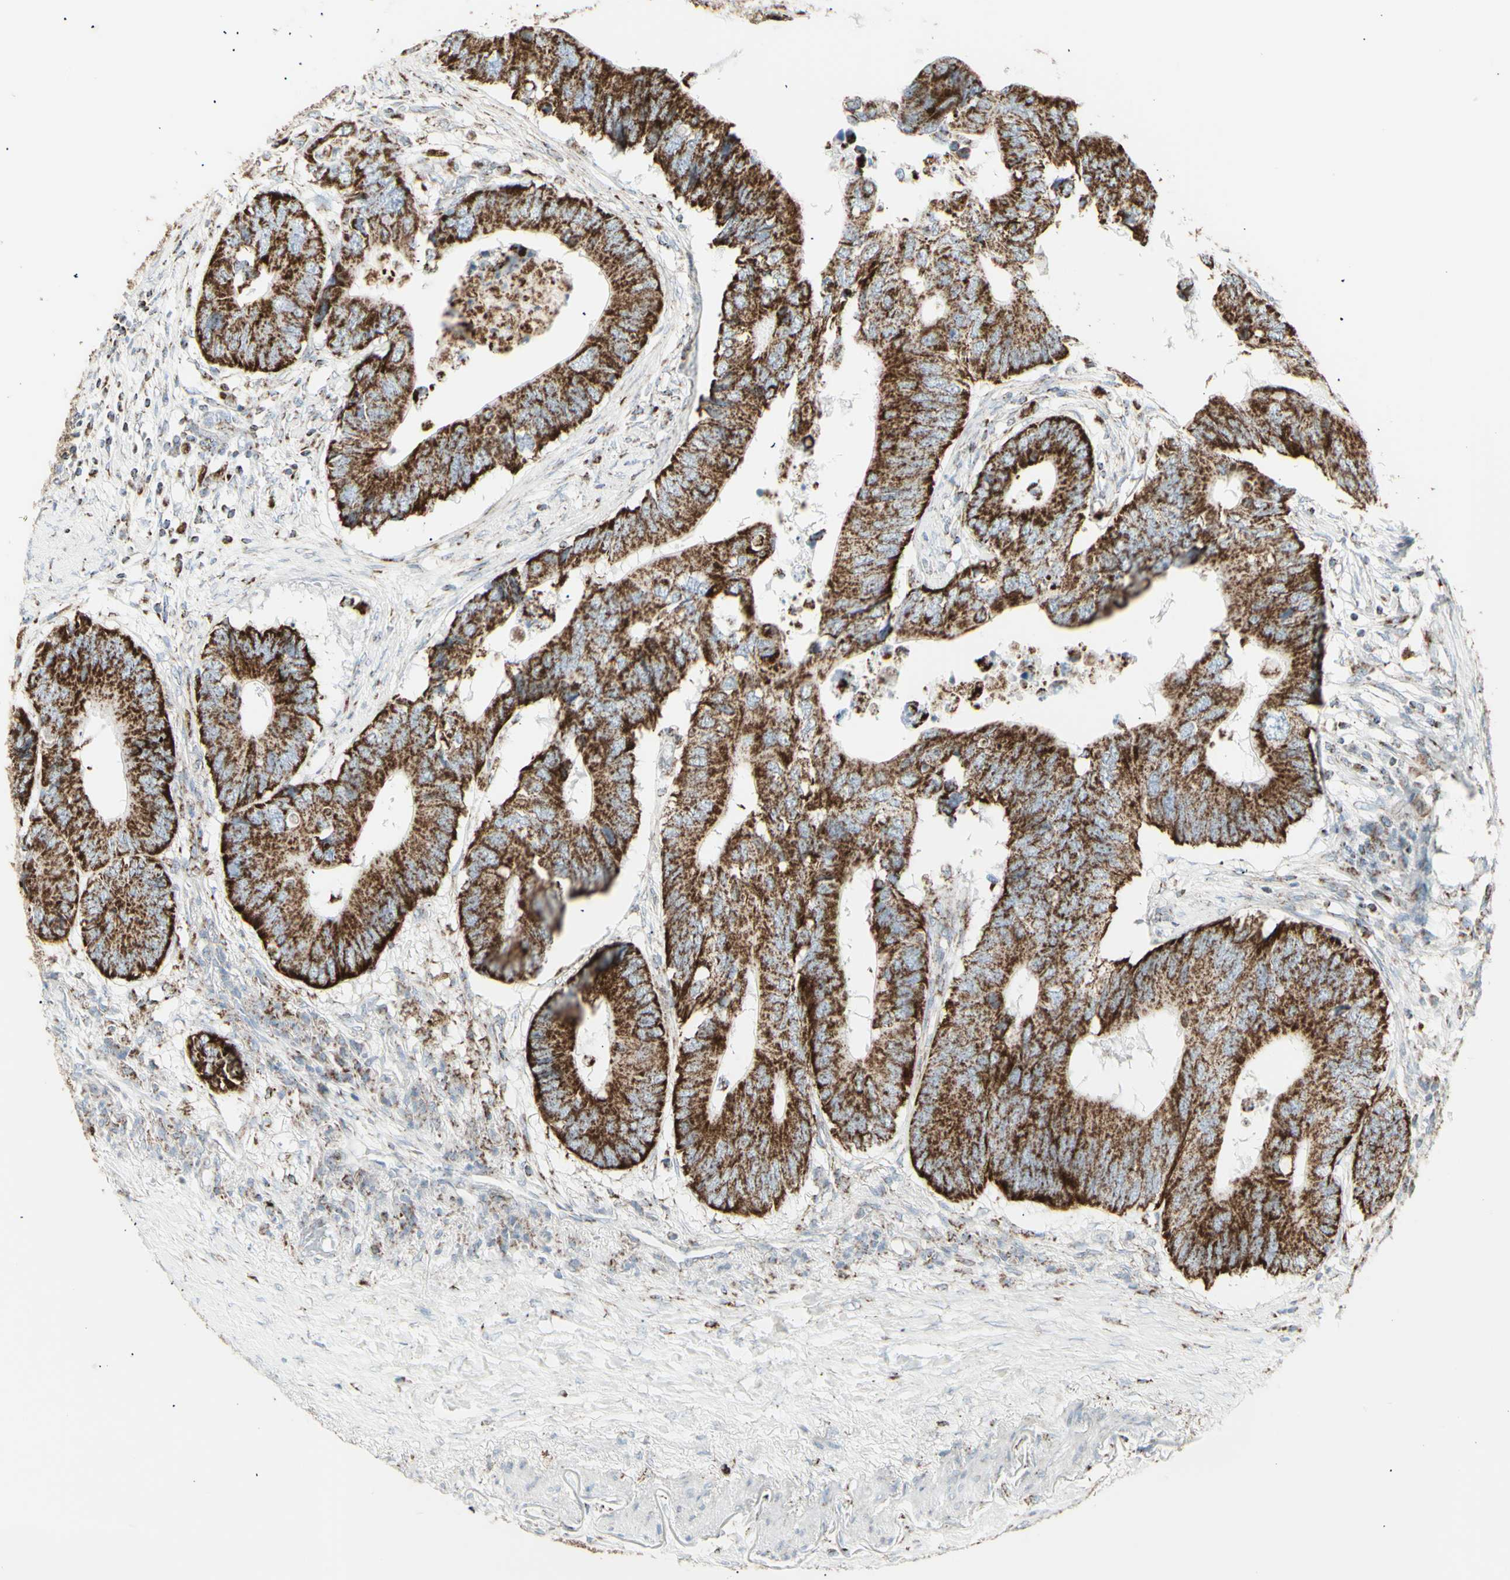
{"staining": {"intensity": "strong", "quantity": ">75%", "location": "cytoplasmic/membranous"}, "tissue": "colorectal cancer", "cell_type": "Tumor cells", "image_type": "cancer", "snomed": [{"axis": "morphology", "description": "Adenocarcinoma, NOS"}, {"axis": "topography", "description": "Colon"}], "caption": "Protein expression analysis of human adenocarcinoma (colorectal) reveals strong cytoplasmic/membranous positivity in approximately >75% of tumor cells.", "gene": "PLGRKT", "patient": {"sex": "male", "age": 71}}